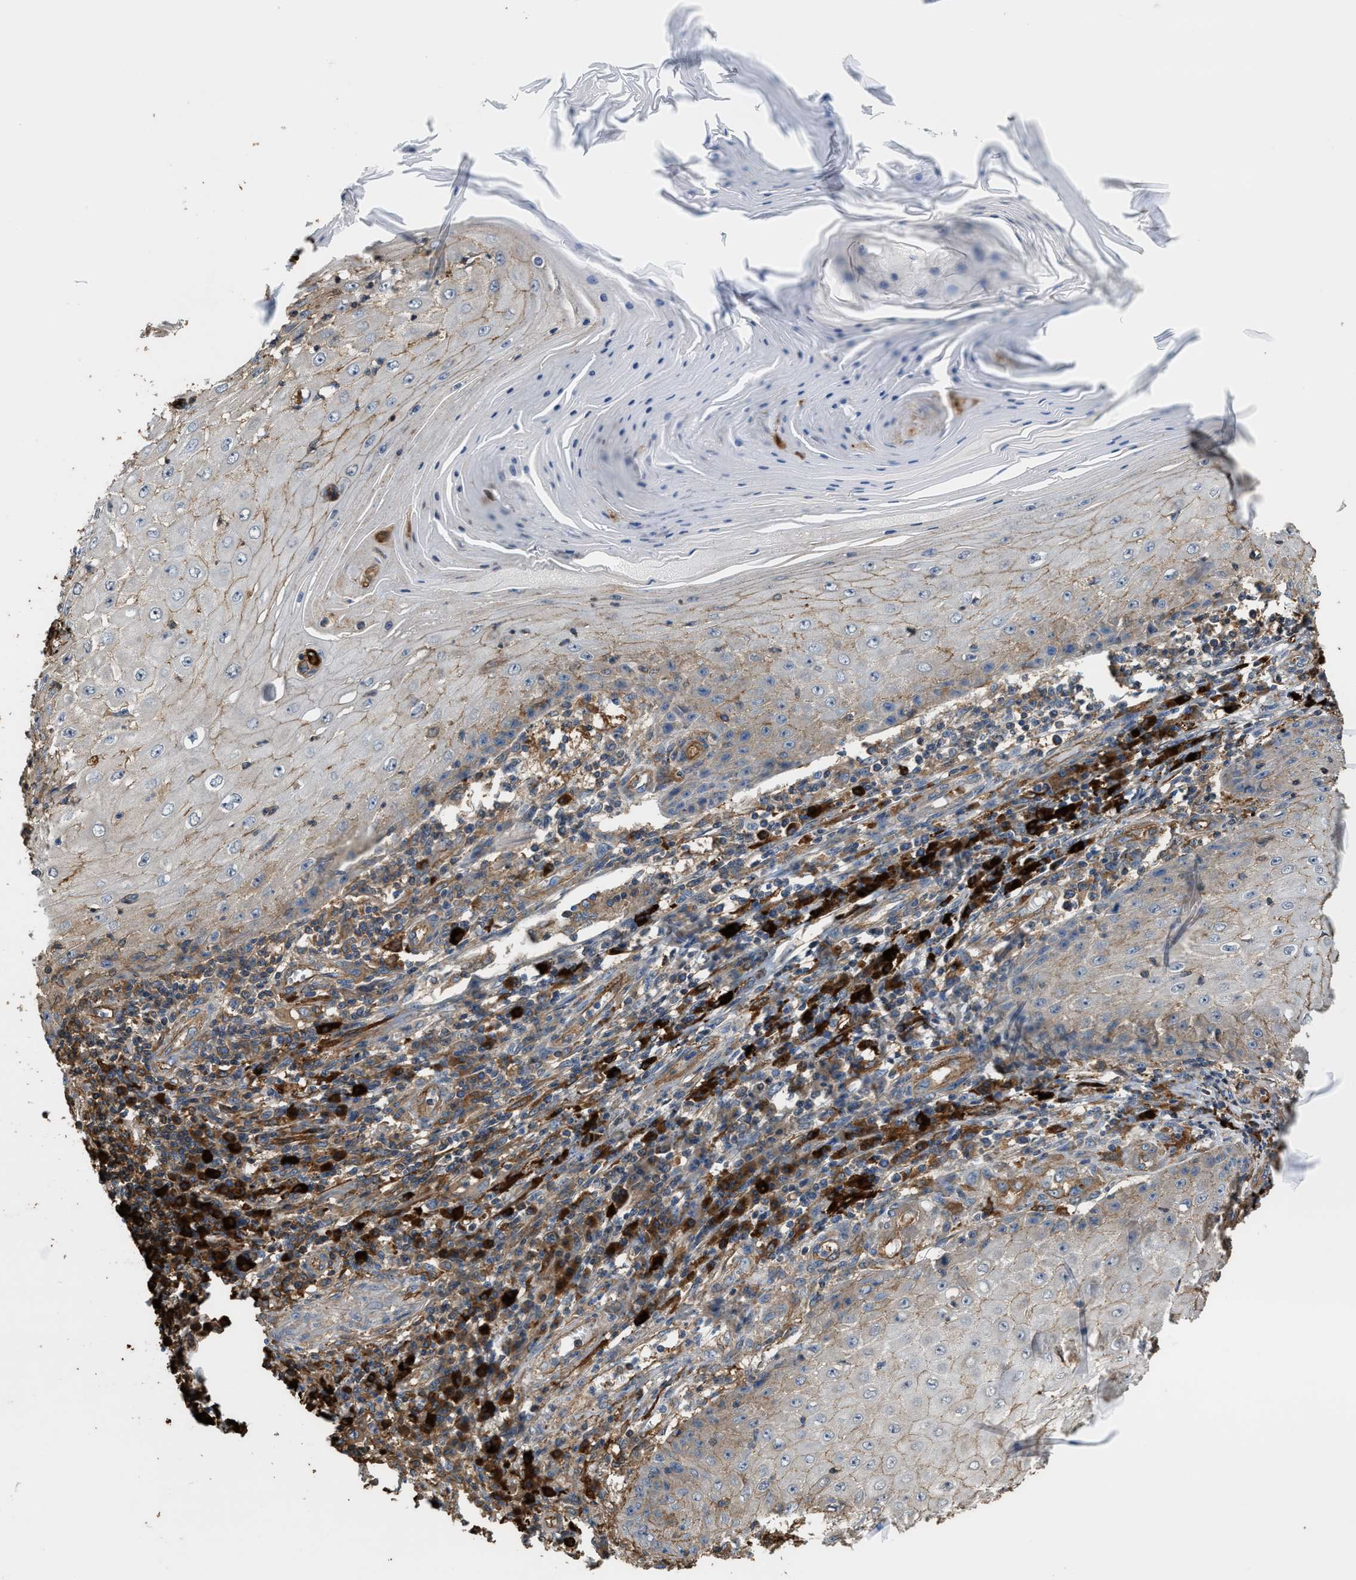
{"staining": {"intensity": "weak", "quantity": "<25%", "location": "cytoplasmic/membranous"}, "tissue": "skin cancer", "cell_type": "Tumor cells", "image_type": "cancer", "snomed": [{"axis": "morphology", "description": "Squamous cell carcinoma, NOS"}, {"axis": "topography", "description": "Skin"}], "caption": "Tumor cells show no significant positivity in skin cancer (squamous cell carcinoma). (DAB (3,3'-diaminobenzidine) immunohistochemistry (IHC), high magnification).", "gene": "ATIC", "patient": {"sex": "female", "age": 73}}